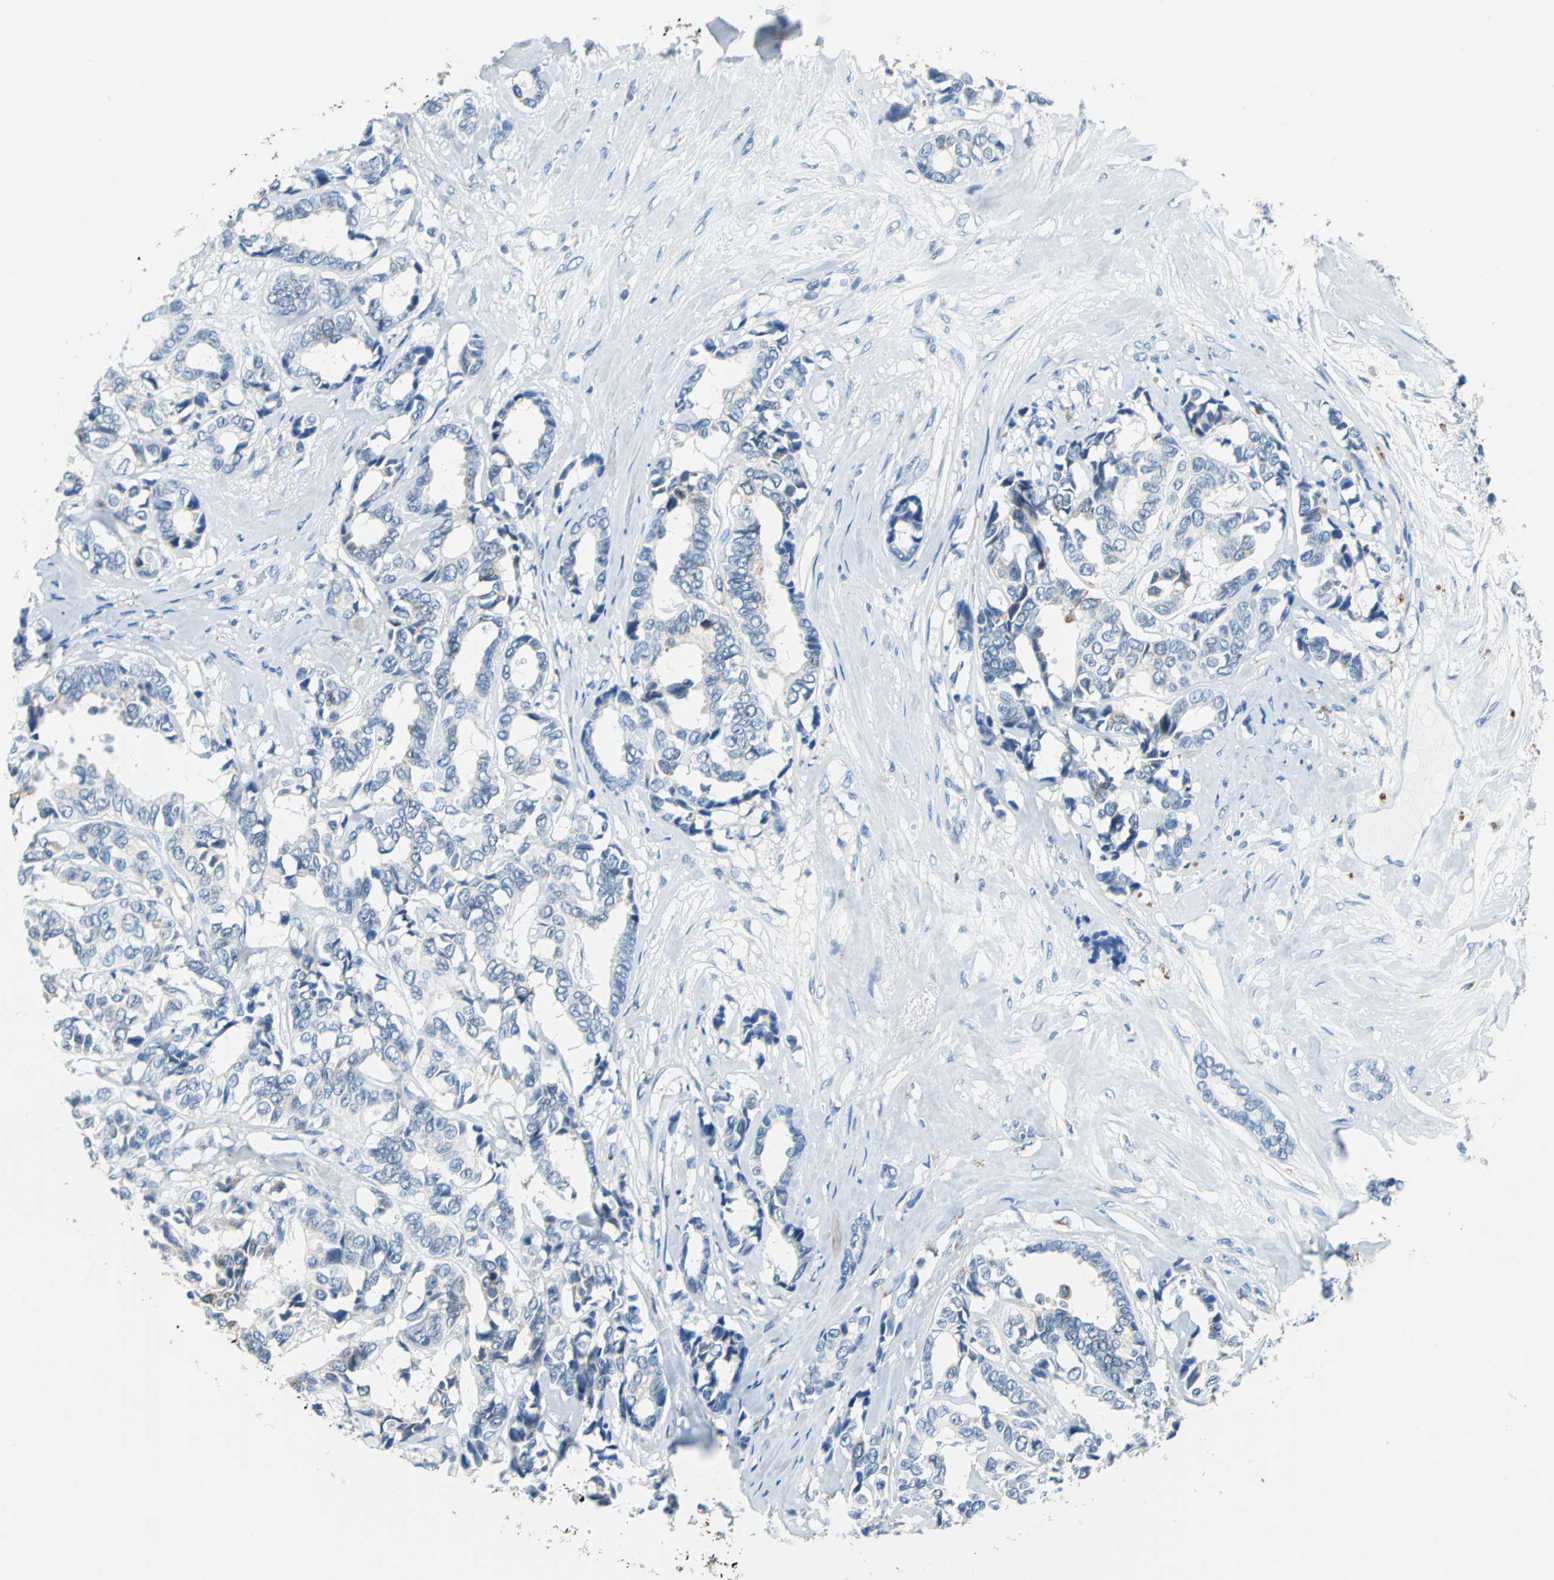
{"staining": {"intensity": "negative", "quantity": "none", "location": "none"}, "tissue": "breast cancer", "cell_type": "Tumor cells", "image_type": "cancer", "snomed": [{"axis": "morphology", "description": "Duct carcinoma"}, {"axis": "topography", "description": "Breast"}], "caption": "This histopathology image is of intraductal carcinoma (breast) stained with IHC to label a protein in brown with the nuclei are counter-stained blue. There is no positivity in tumor cells.", "gene": "TEX264", "patient": {"sex": "female", "age": 87}}